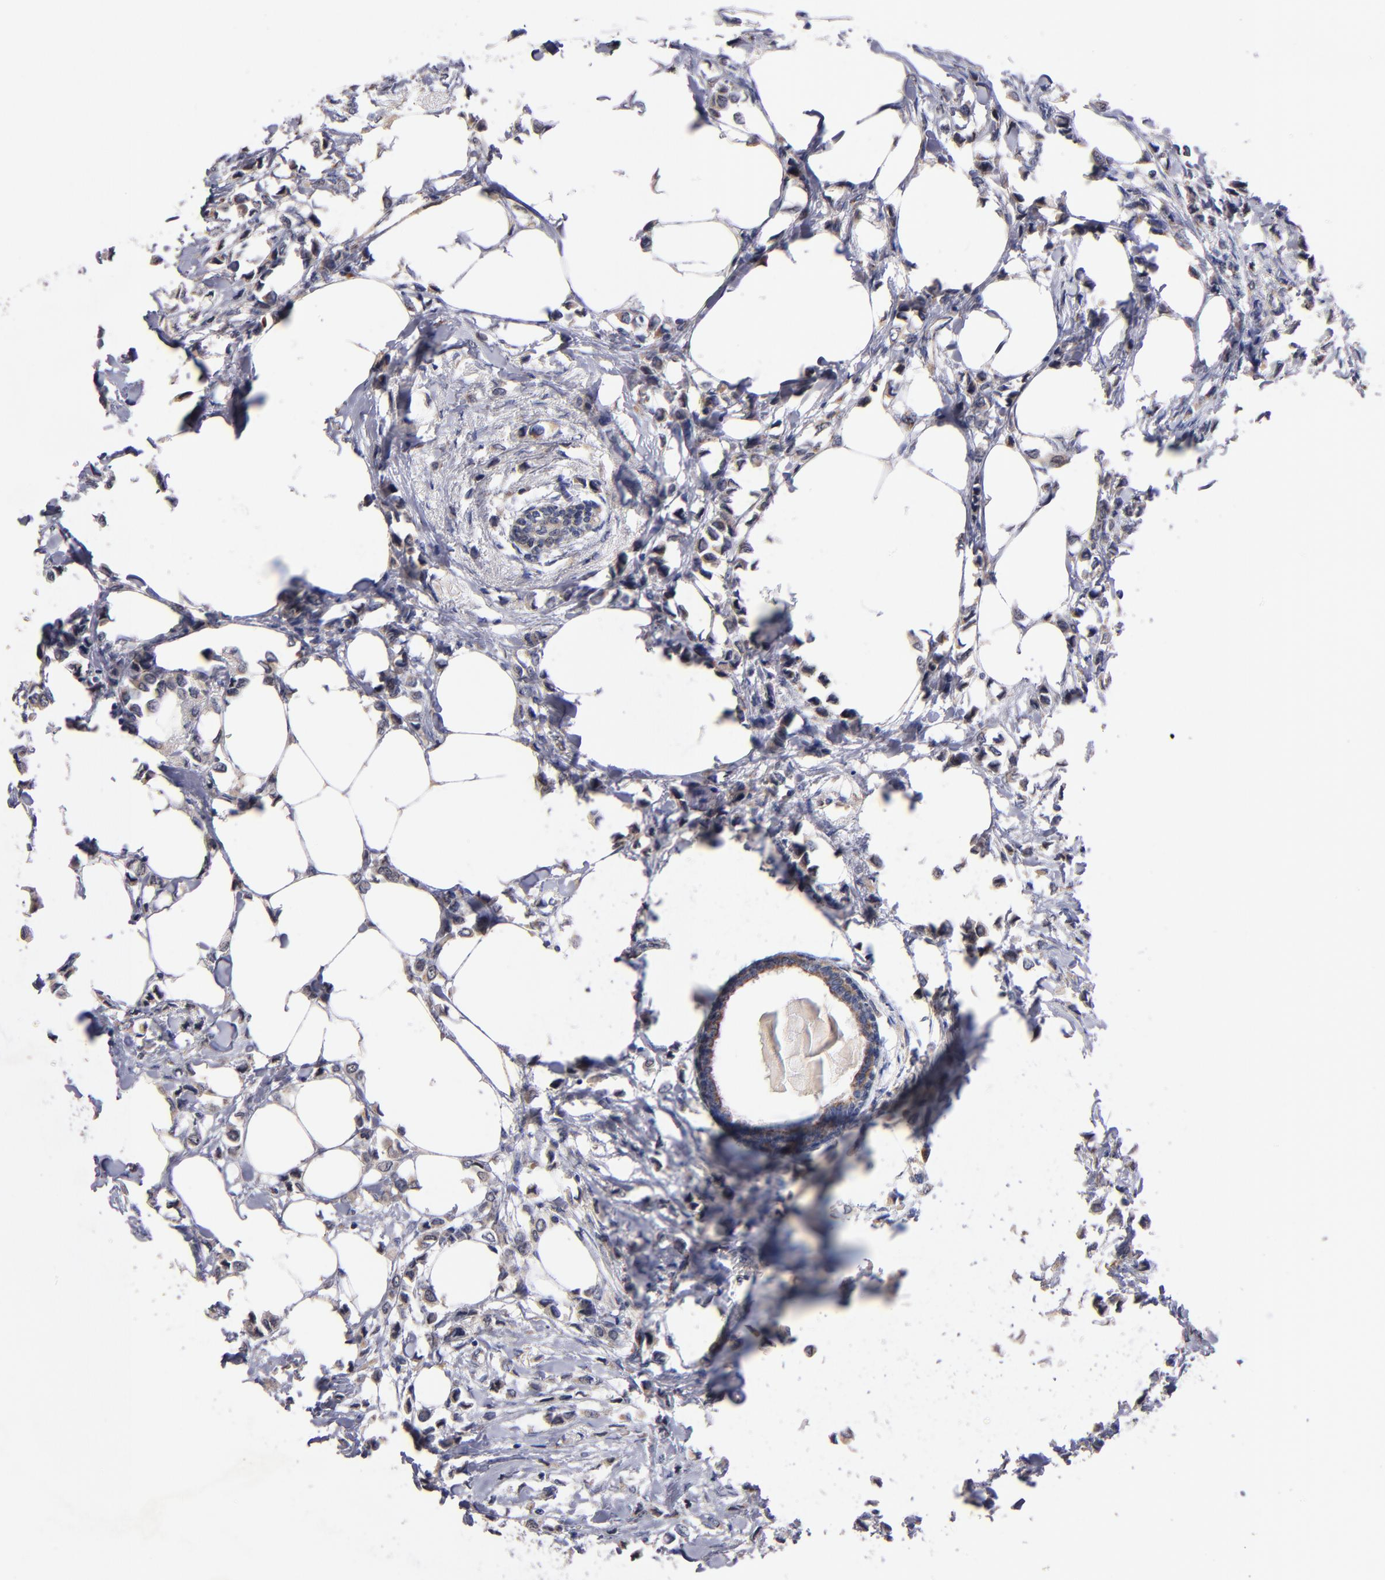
{"staining": {"intensity": "weak", "quantity": ">75%", "location": "cytoplasmic/membranous"}, "tissue": "breast cancer", "cell_type": "Tumor cells", "image_type": "cancer", "snomed": [{"axis": "morphology", "description": "Lobular carcinoma"}, {"axis": "topography", "description": "Breast"}], "caption": "Protein staining of breast lobular carcinoma tissue shows weak cytoplasmic/membranous staining in approximately >75% of tumor cells. (IHC, brightfield microscopy, high magnification).", "gene": "DIABLO", "patient": {"sex": "female", "age": 51}}